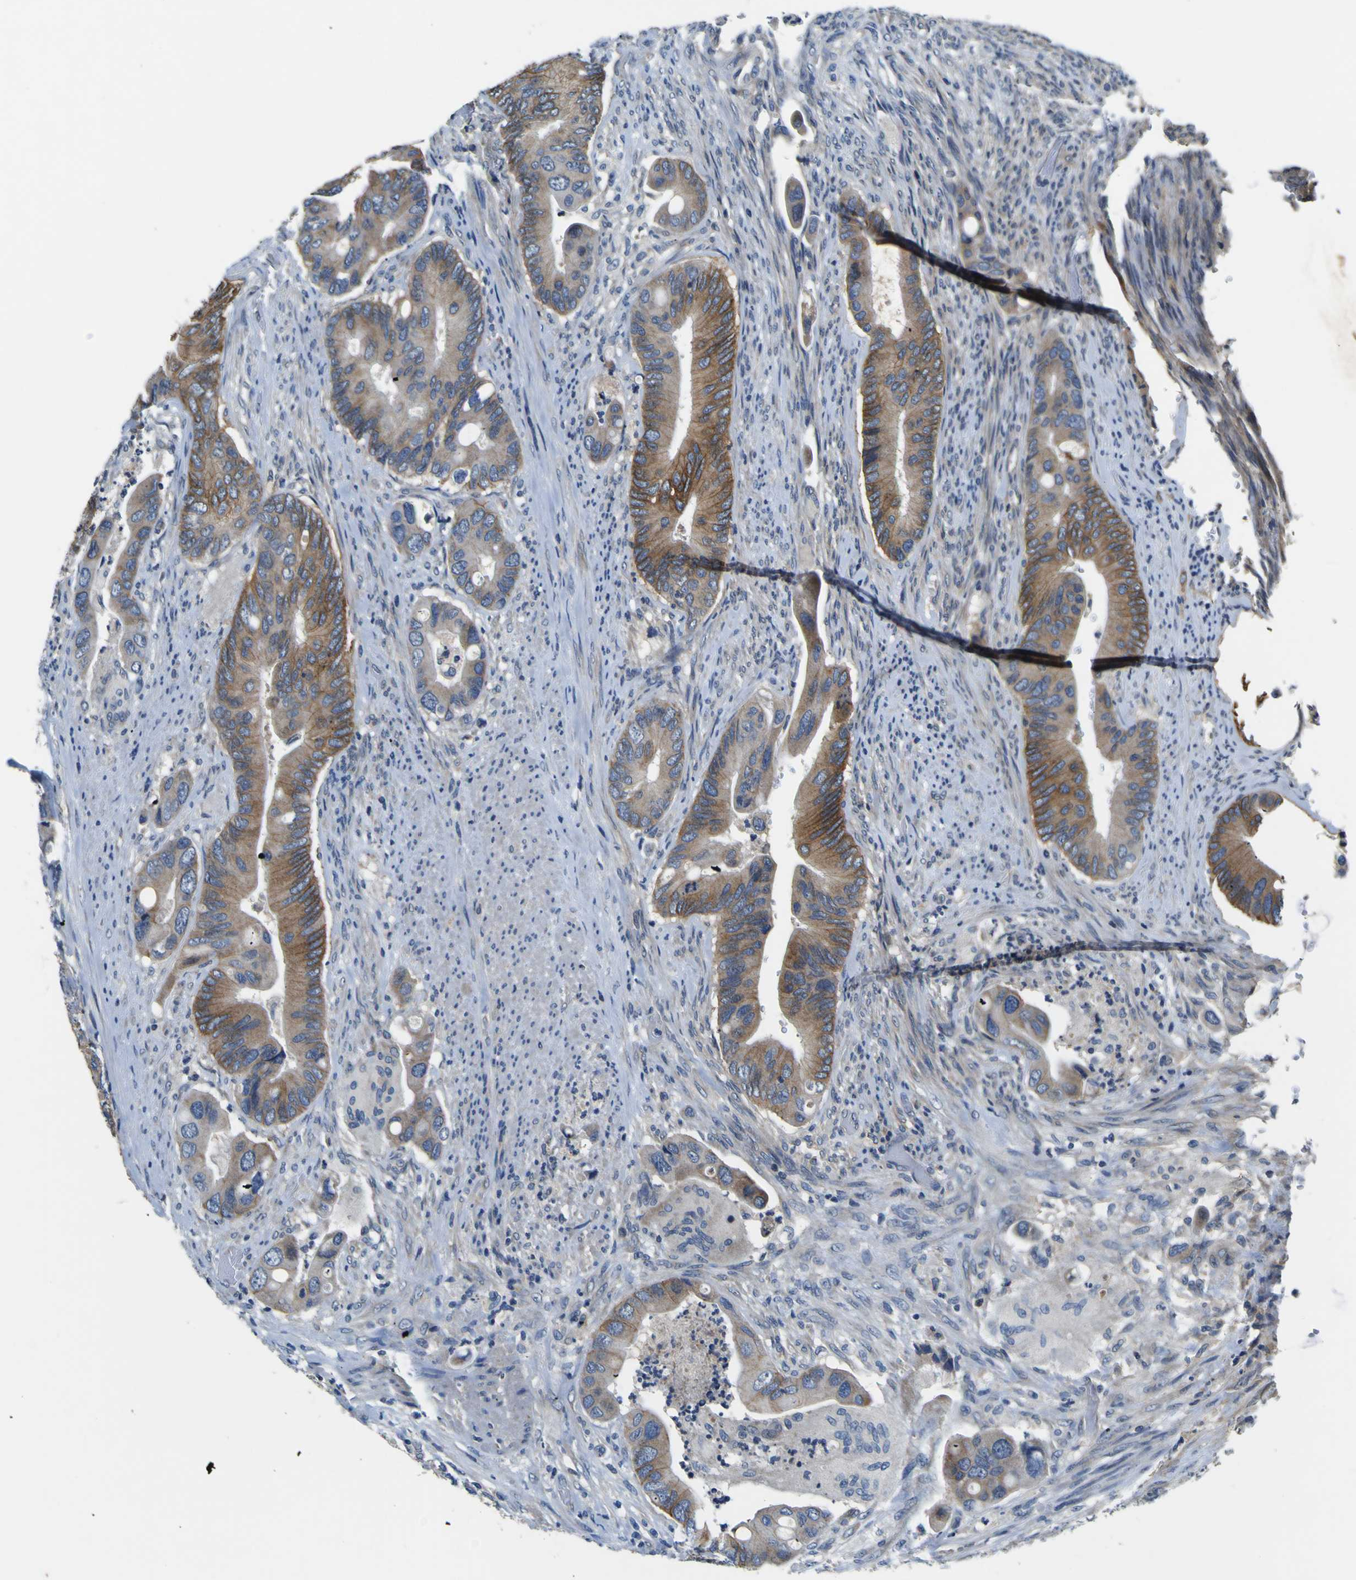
{"staining": {"intensity": "moderate", "quantity": "25%-75%", "location": "cytoplasmic/membranous"}, "tissue": "colorectal cancer", "cell_type": "Tumor cells", "image_type": "cancer", "snomed": [{"axis": "morphology", "description": "Adenocarcinoma, NOS"}, {"axis": "topography", "description": "Rectum"}], "caption": "Protein expression analysis of human colorectal adenocarcinoma reveals moderate cytoplasmic/membranous staining in approximately 25%-75% of tumor cells.", "gene": "EPHB4", "patient": {"sex": "female", "age": 57}}